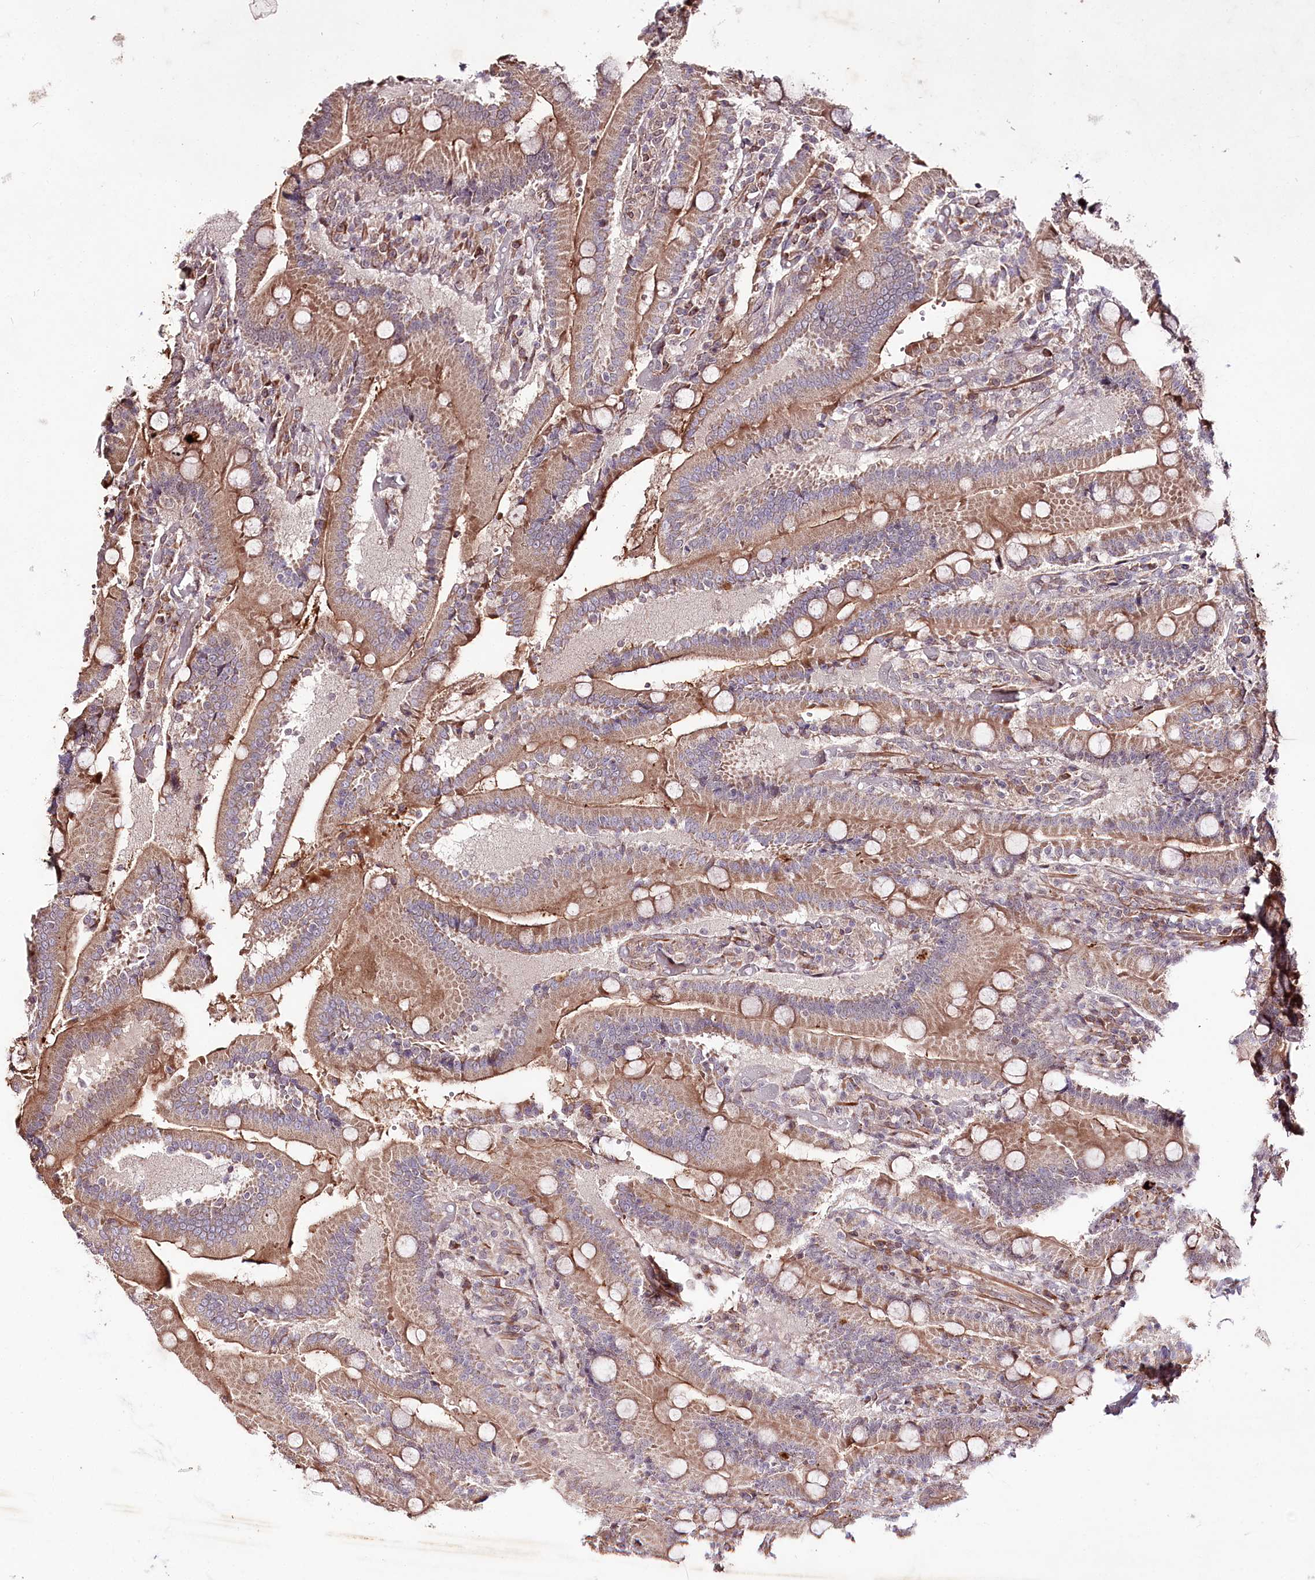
{"staining": {"intensity": "strong", "quantity": ">75%", "location": "cytoplasmic/membranous"}, "tissue": "duodenum", "cell_type": "Glandular cells", "image_type": "normal", "snomed": [{"axis": "morphology", "description": "Normal tissue, NOS"}, {"axis": "topography", "description": "Duodenum"}], "caption": "High-power microscopy captured an immunohistochemistry image of normal duodenum, revealing strong cytoplasmic/membranous expression in approximately >75% of glandular cells. (Stains: DAB in brown, nuclei in blue, Microscopy: brightfield microscopy at high magnification).", "gene": "DMP1", "patient": {"sex": "female", "age": 62}}